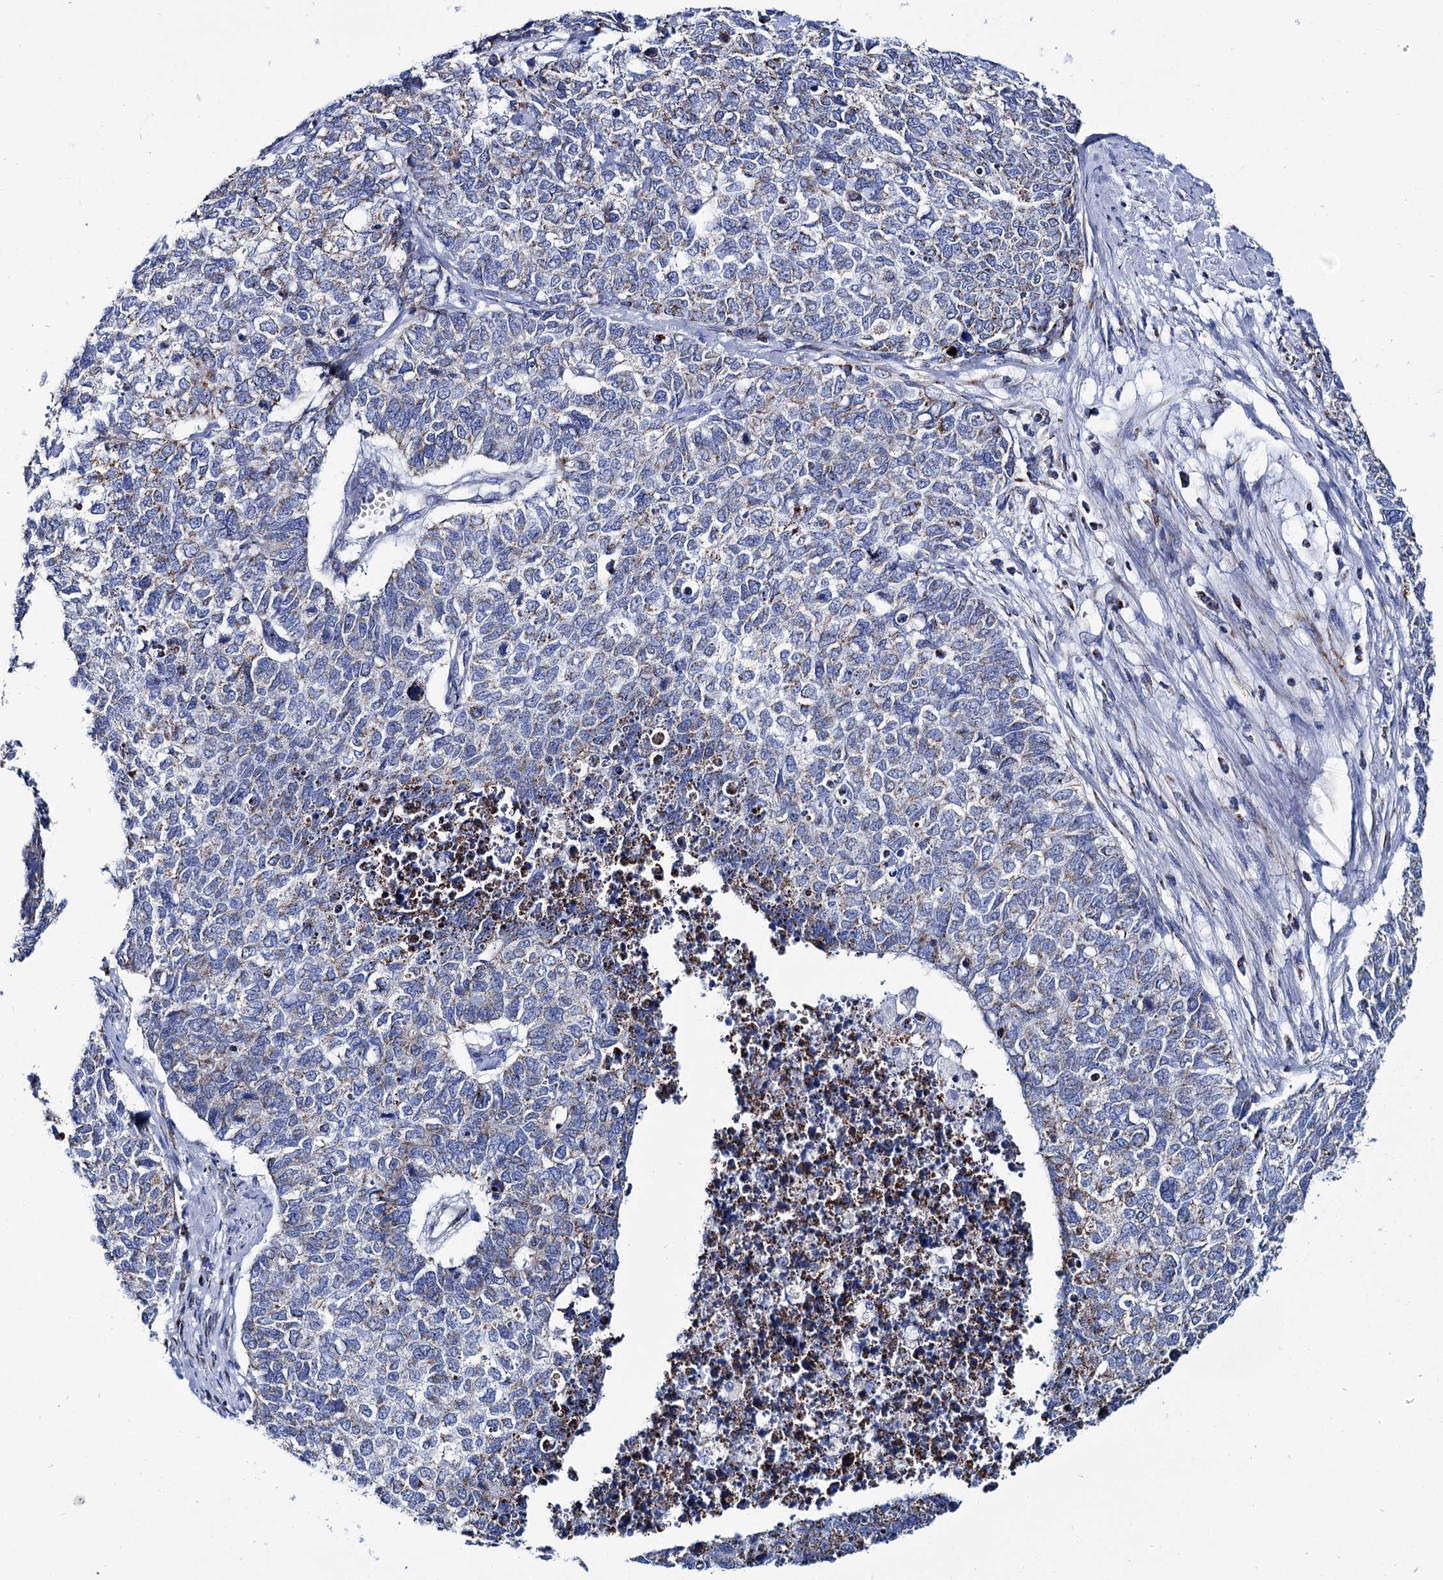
{"staining": {"intensity": "weak", "quantity": "25%-75%", "location": "cytoplasmic/membranous"}, "tissue": "cervical cancer", "cell_type": "Tumor cells", "image_type": "cancer", "snomed": [{"axis": "morphology", "description": "Squamous cell carcinoma, NOS"}, {"axis": "topography", "description": "Cervix"}], "caption": "IHC of squamous cell carcinoma (cervical) reveals low levels of weak cytoplasmic/membranous positivity in about 25%-75% of tumor cells.", "gene": "UBASH3B", "patient": {"sex": "female", "age": 63}}